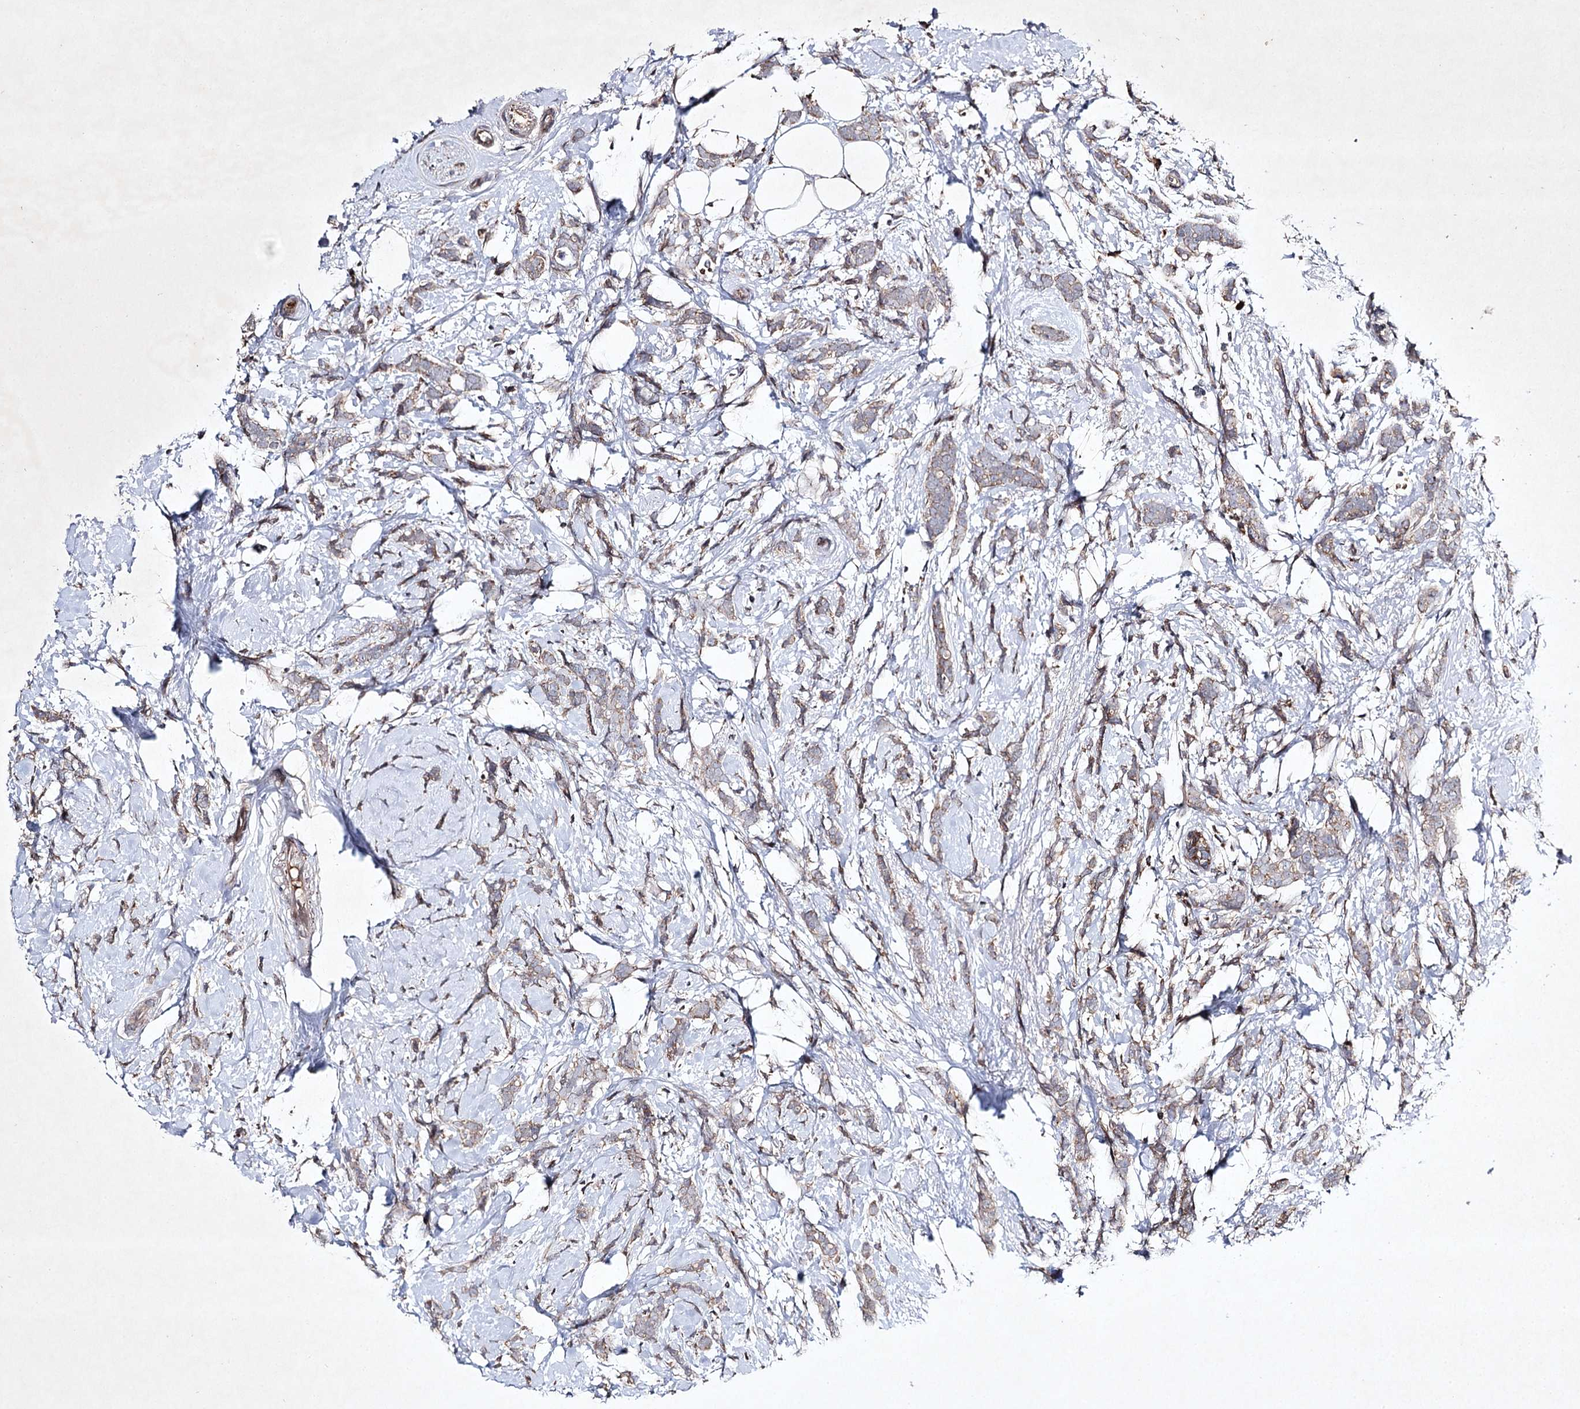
{"staining": {"intensity": "weak", "quantity": "25%-75%", "location": "cytoplasmic/membranous"}, "tissue": "breast cancer", "cell_type": "Tumor cells", "image_type": "cancer", "snomed": [{"axis": "morphology", "description": "Lobular carcinoma"}, {"axis": "topography", "description": "Breast"}], "caption": "About 25%-75% of tumor cells in human lobular carcinoma (breast) display weak cytoplasmic/membranous protein staining as visualized by brown immunohistochemical staining.", "gene": "ALG9", "patient": {"sex": "female", "age": 58}}